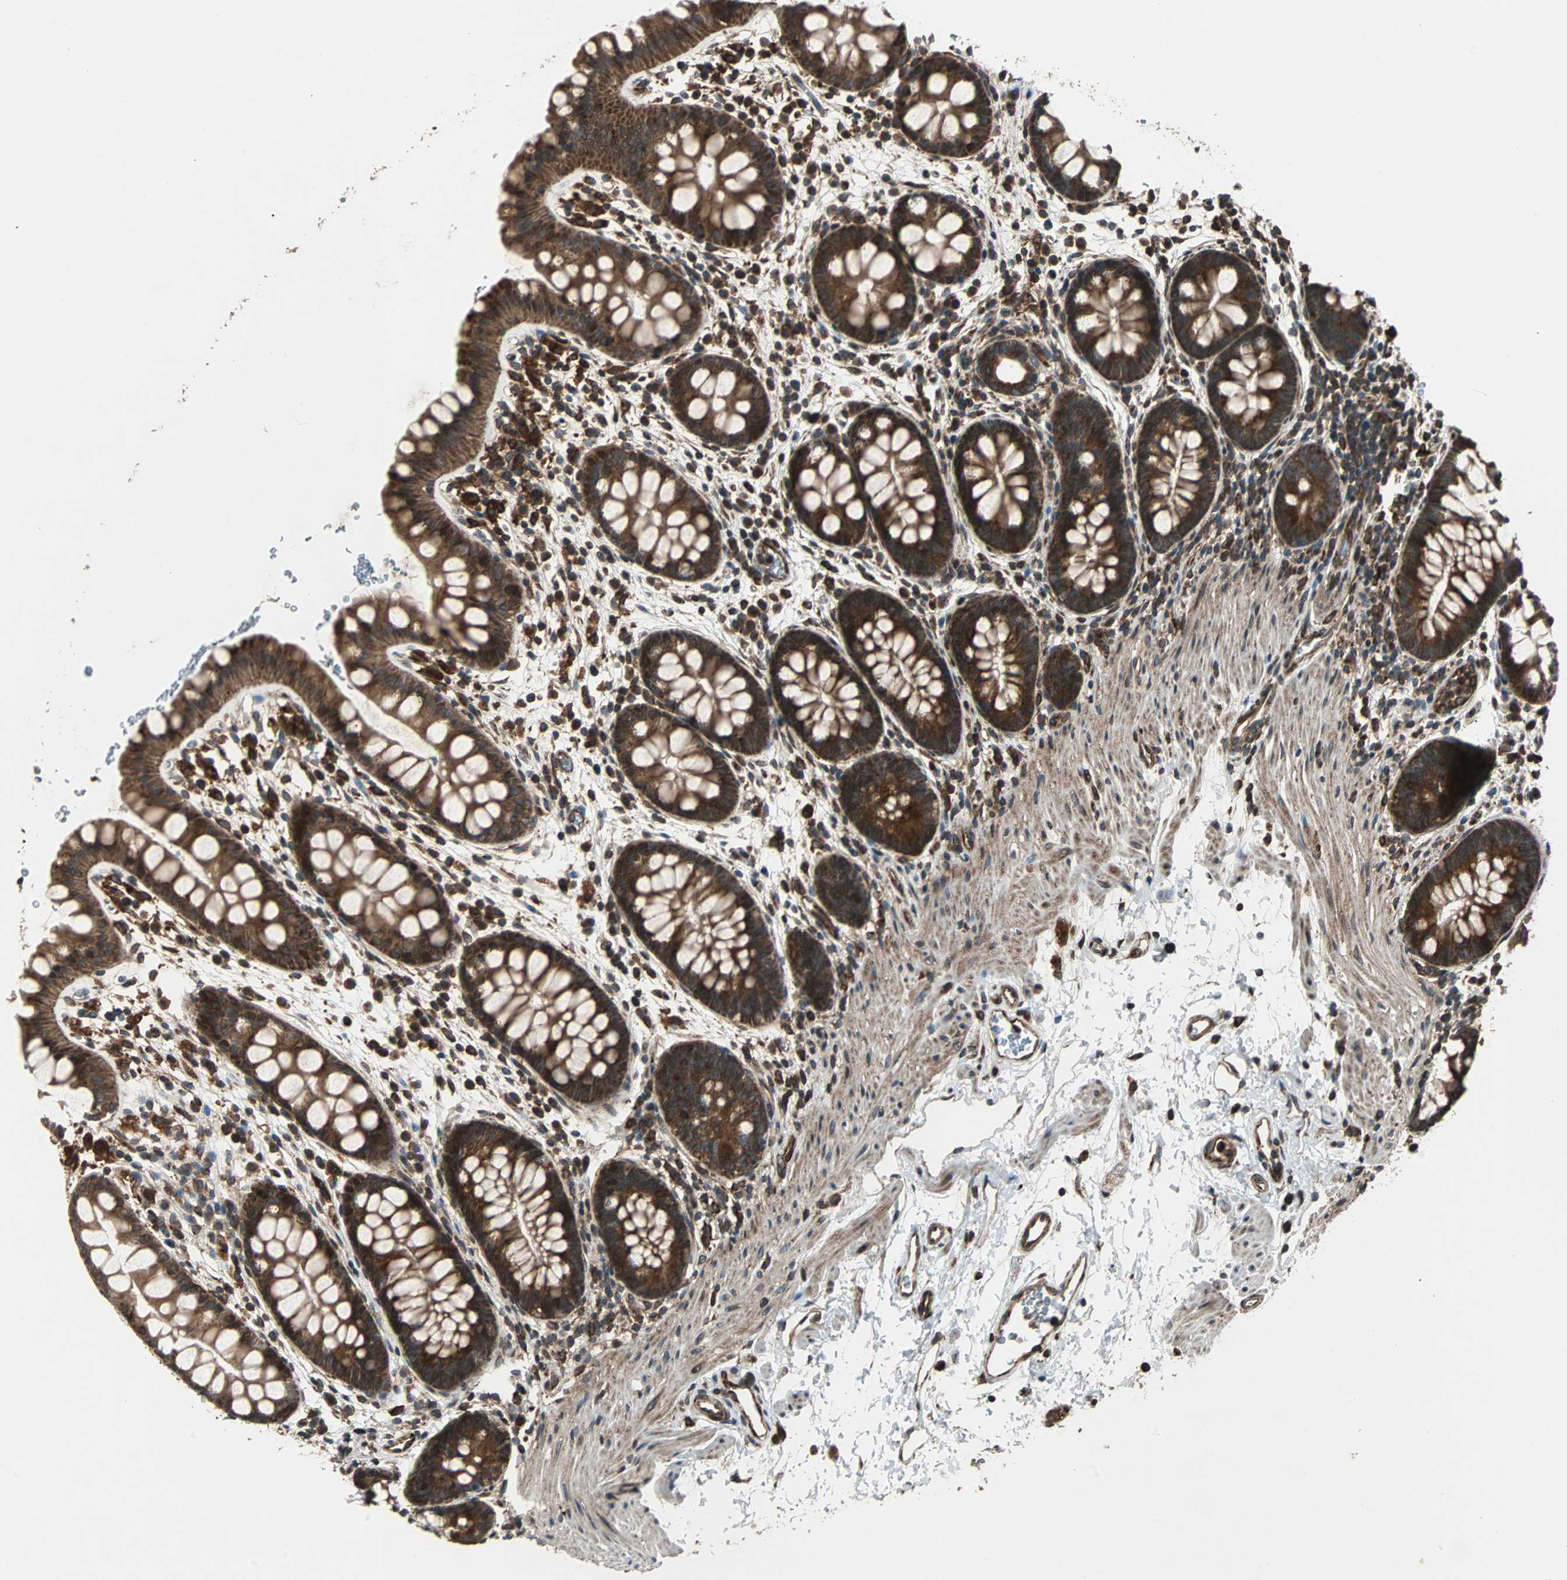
{"staining": {"intensity": "strong", "quantity": ">75%", "location": "cytoplasmic/membranous"}, "tissue": "rectum", "cell_type": "Glandular cells", "image_type": "normal", "snomed": [{"axis": "morphology", "description": "Normal tissue, NOS"}, {"axis": "topography", "description": "Rectum"}], "caption": "DAB (3,3'-diaminobenzidine) immunohistochemical staining of unremarkable human rectum reveals strong cytoplasmic/membranous protein staining in approximately >75% of glandular cells.", "gene": "RAB7A", "patient": {"sex": "female", "age": 24}}